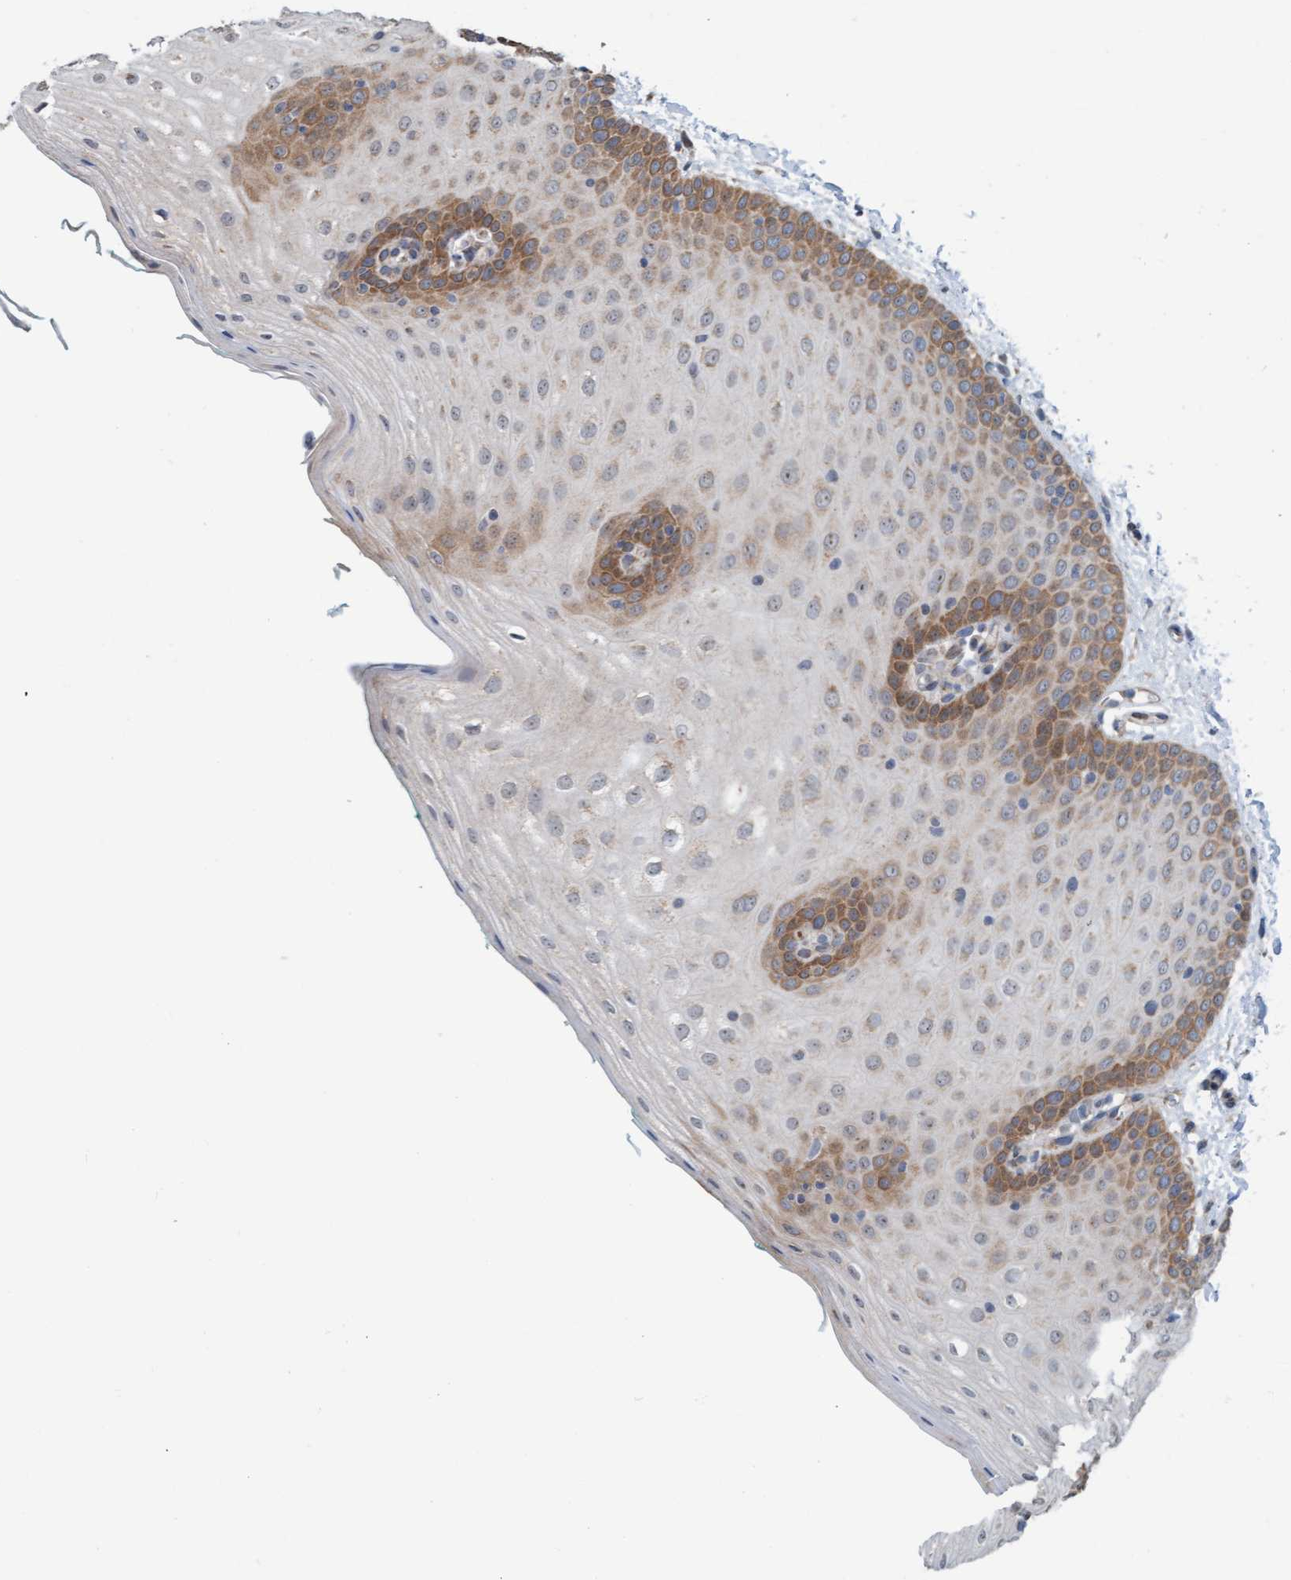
{"staining": {"intensity": "moderate", "quantity": "<25%", "location": "cytoplasmic/membranous"}, "tissue": "oral mucosa", "cell_type": "Squamous epithelial cells", "image_type": "normal", "snomed": [{"axis": "morphology", "description": "Normal tissue, NOS"}, {"axis": "topography", "description": "Skin"}, {"axis": "topography", "description": "Oral tissue"}], "caption": "The photomicrograph exhibits immunohistochemical staining of unremarkable oral mucosa. There is moderate cytoplasmic/membranous expression is appreciated in about <25% of squamous epithelial cells. The staining is performed using DAB (3,3'-diaminobenzidine) brown chromogen to label protein expression. The nuclei are counter-stained blue using hematoxylin.", "gene": "ZNF566", "patient": {"sex": "male", "age": 84}}